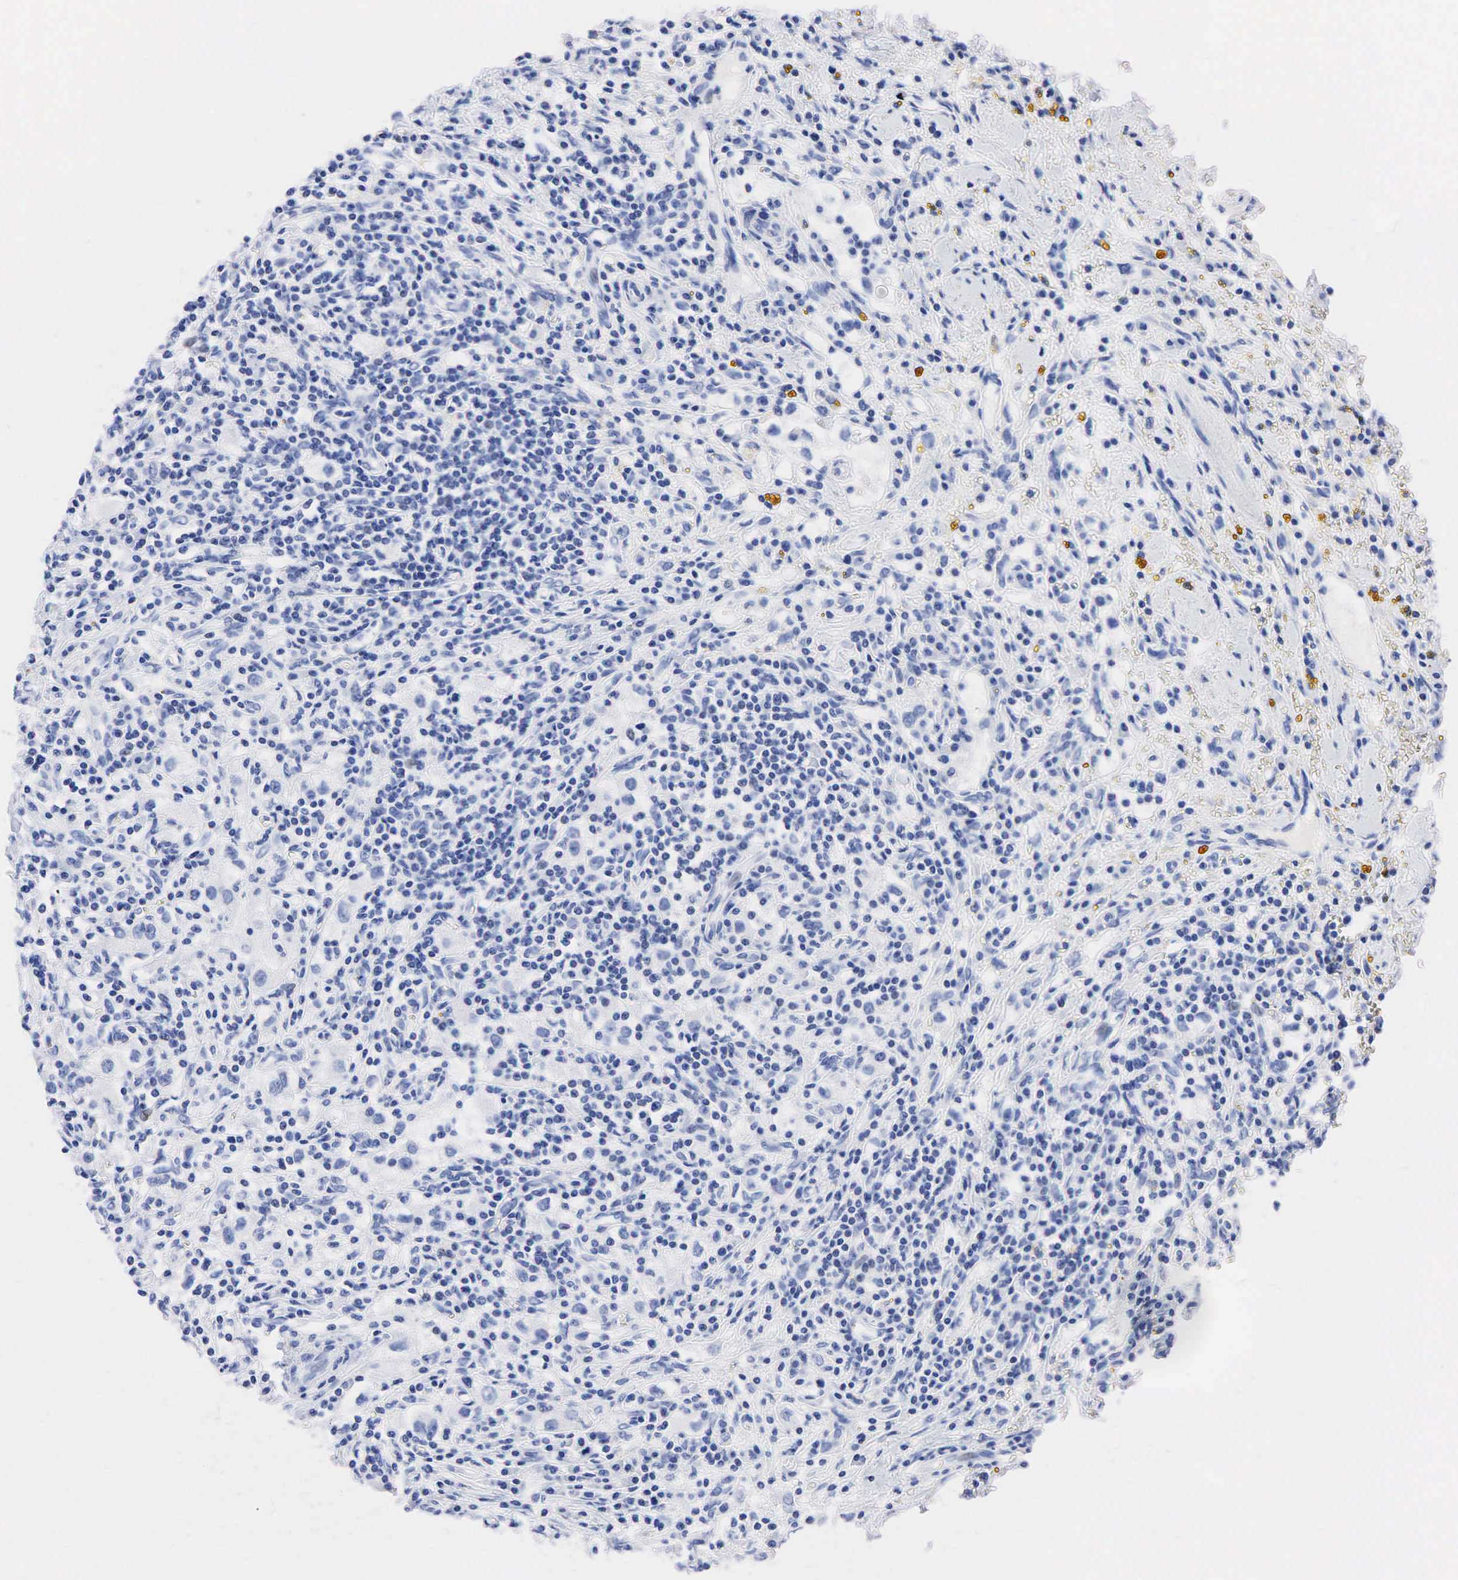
{"staining": {"intensity": "negative", "quantity": "none", "location": "none"}, "tissue": "renal cancer", "cell_type": "Tumor cells", "image_type": "cancer", "snomed": [{"axis": "morphology", "description": "Adenocarcinoma, NOS"}, {"axis": "topography", "description": "Kidney"}], "caption": "Immunohistochemical staining of human renal cancer reveals no significant positivity in tumor cells. The staining was performed using DAB to visualize the protein expression in brown, while the nuclei were stained in blue with hematoxylin (Magnification: 20x).", "gene": "PTH", "patient": {"sex": "male", "age": 82}}